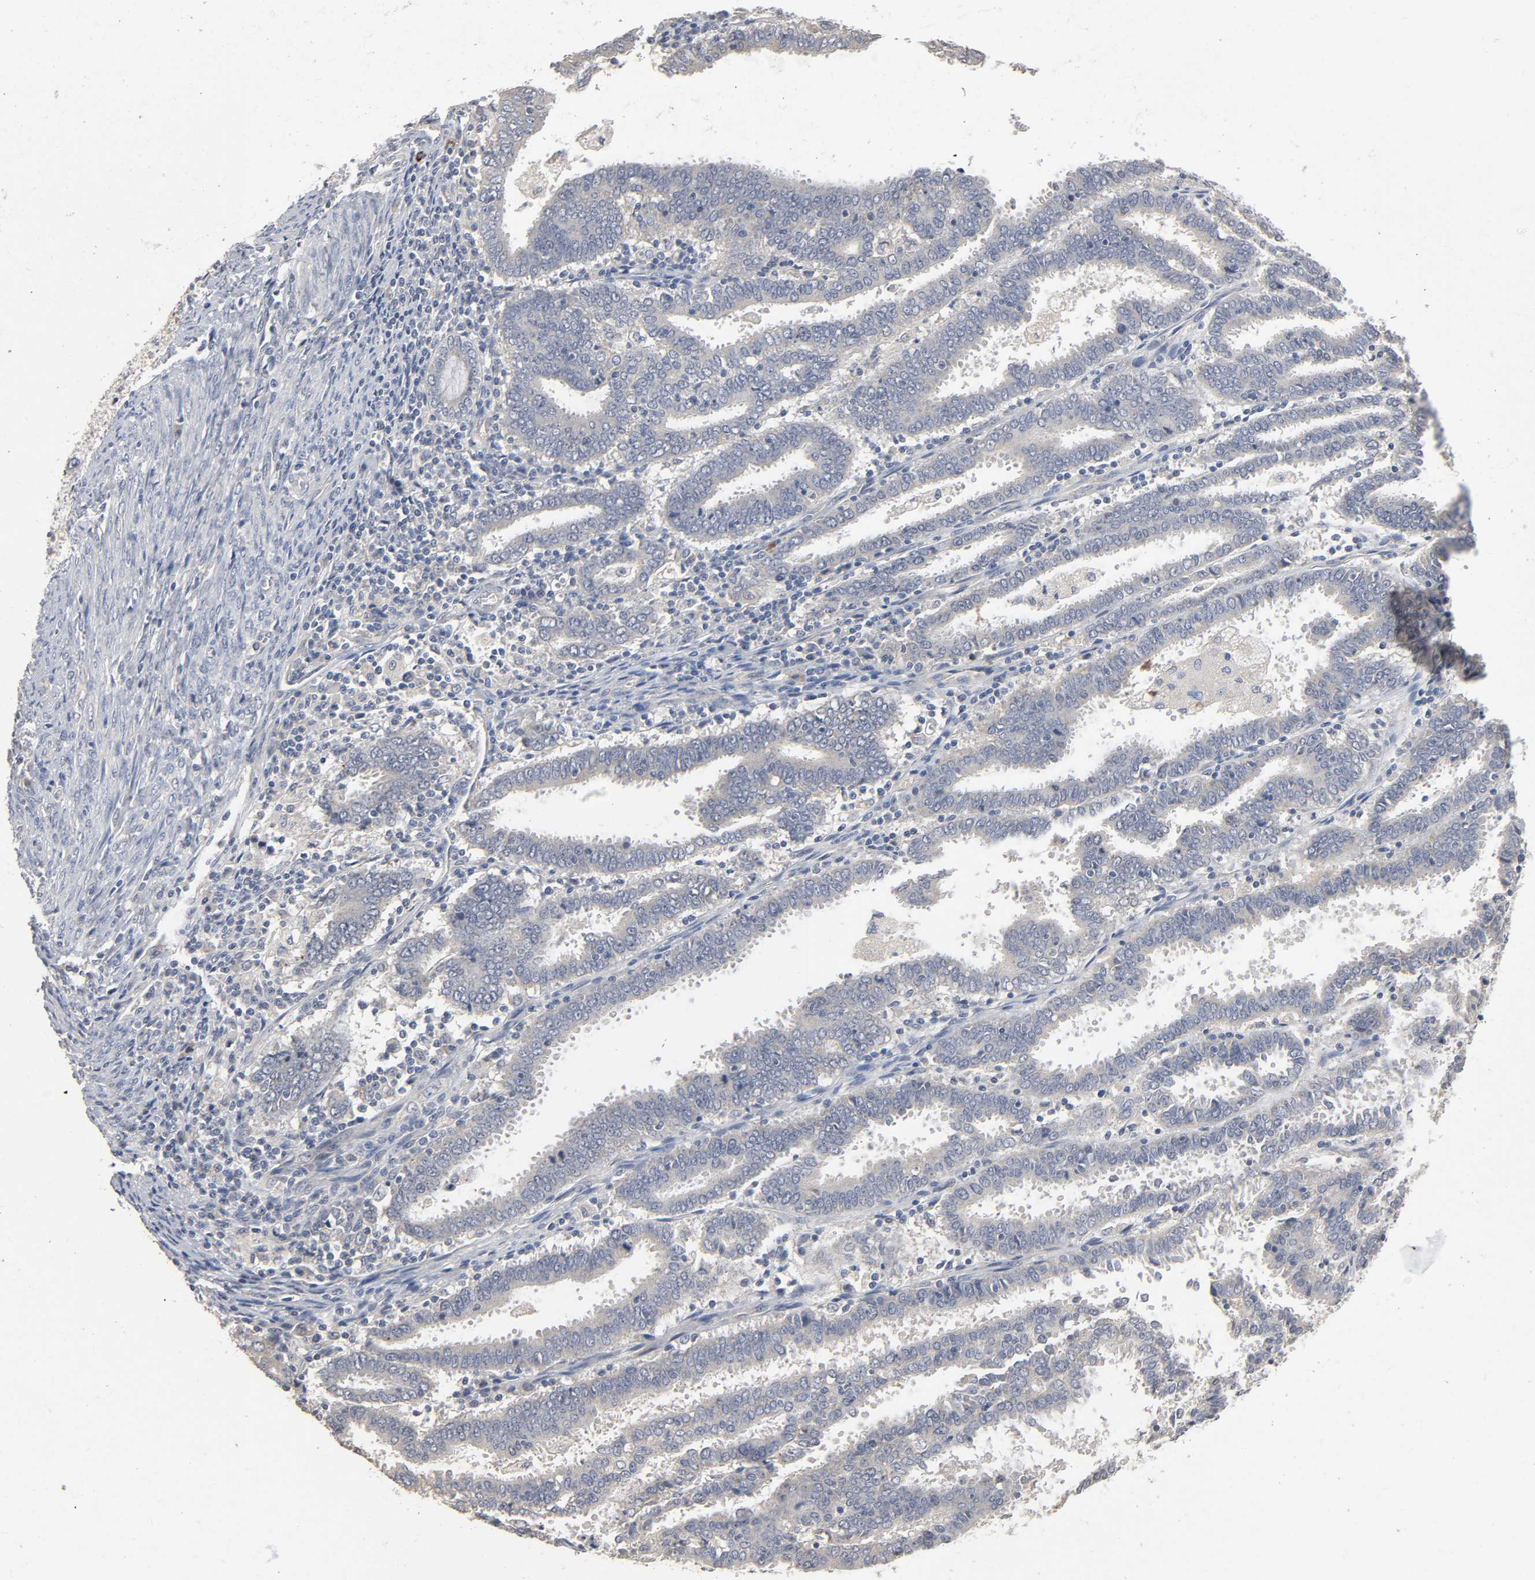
{"staining": {"intensity": "negative", "quantity": "none", "location": "none"}, "tissue": "endometrial cancer", "cell_type": "Tumor cells", "image_type": "cancer", "snomed": [{"axis": "morphology", "description": "Adenocarcinoma, NOS"}, {"axis": "topography", "description": "Uterus"}], "caption": "This is a micrograph of immunohistochemistry staining of endometrial cancer, which shows no staining in tumor cells. (Stains: DAB IHC with hematoxylin counter stain, Microscopy: brightfield microscopy at high magnification).", "gene": "SLC10A2", "patient": {"sex": "female", "age": 83}}